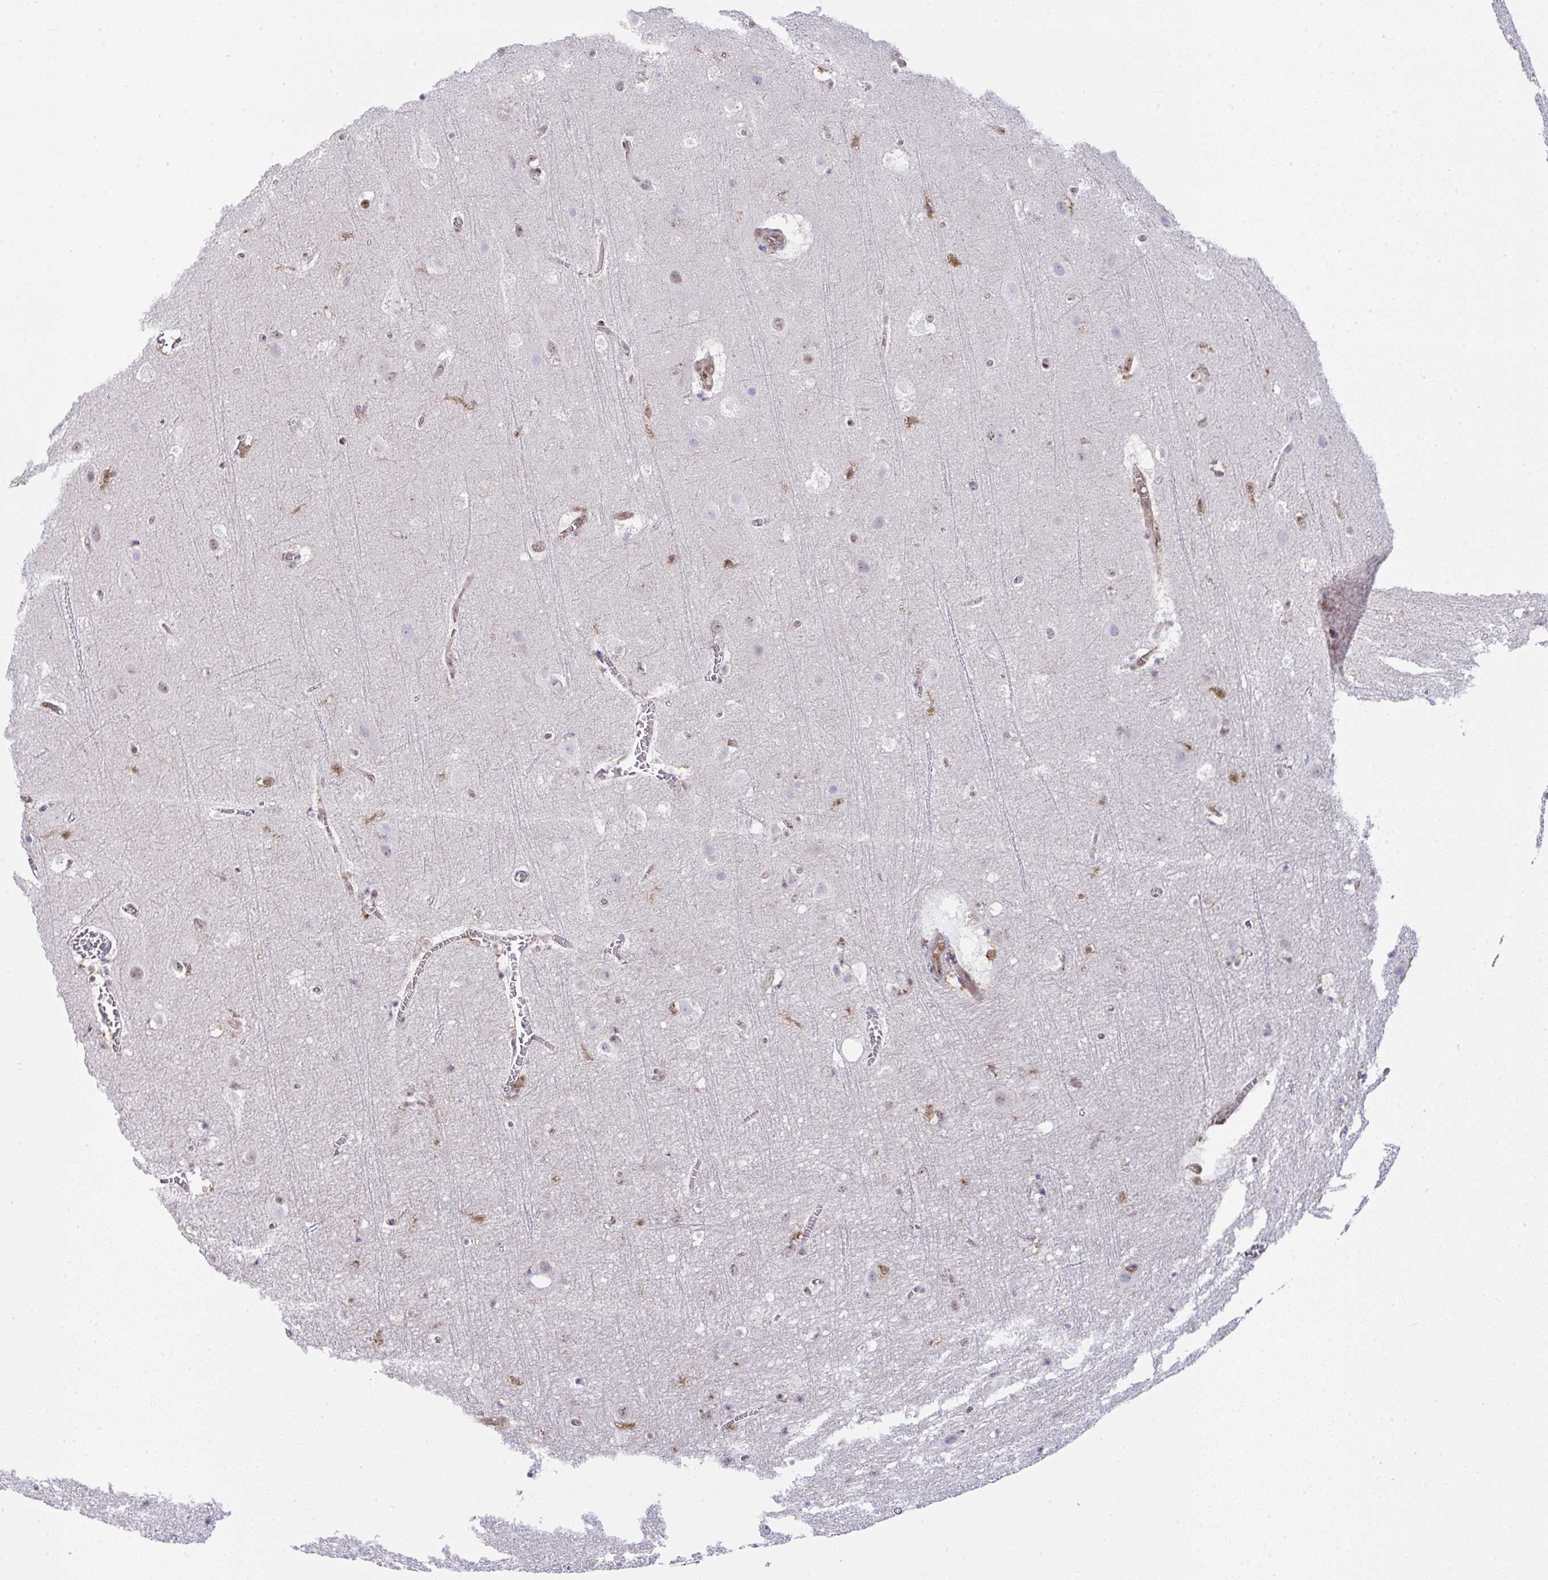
{"staining": {"intensity": "moderate", "quantity": "<25%", "location": "cytoplasmic/membranous"}, "tissue": "cerebral cortex", "cell_type": "Endothelial cells", "image_type": "normal", "snomed": [{"axis": "morphology", "description": "Normal tissue, NOS"}, {"axis": "topography", "description": "Cerebral cortex"}], "caption": "A photomicrograph showing moderate cytoplasmic/membranous expression in about <25% of endothelial cells in benign cerebral cortex, as visualized by brown immunohistochemical staining.", "gene": "ALDH16A1", "patient": {"sex": "female", "age": 42}}